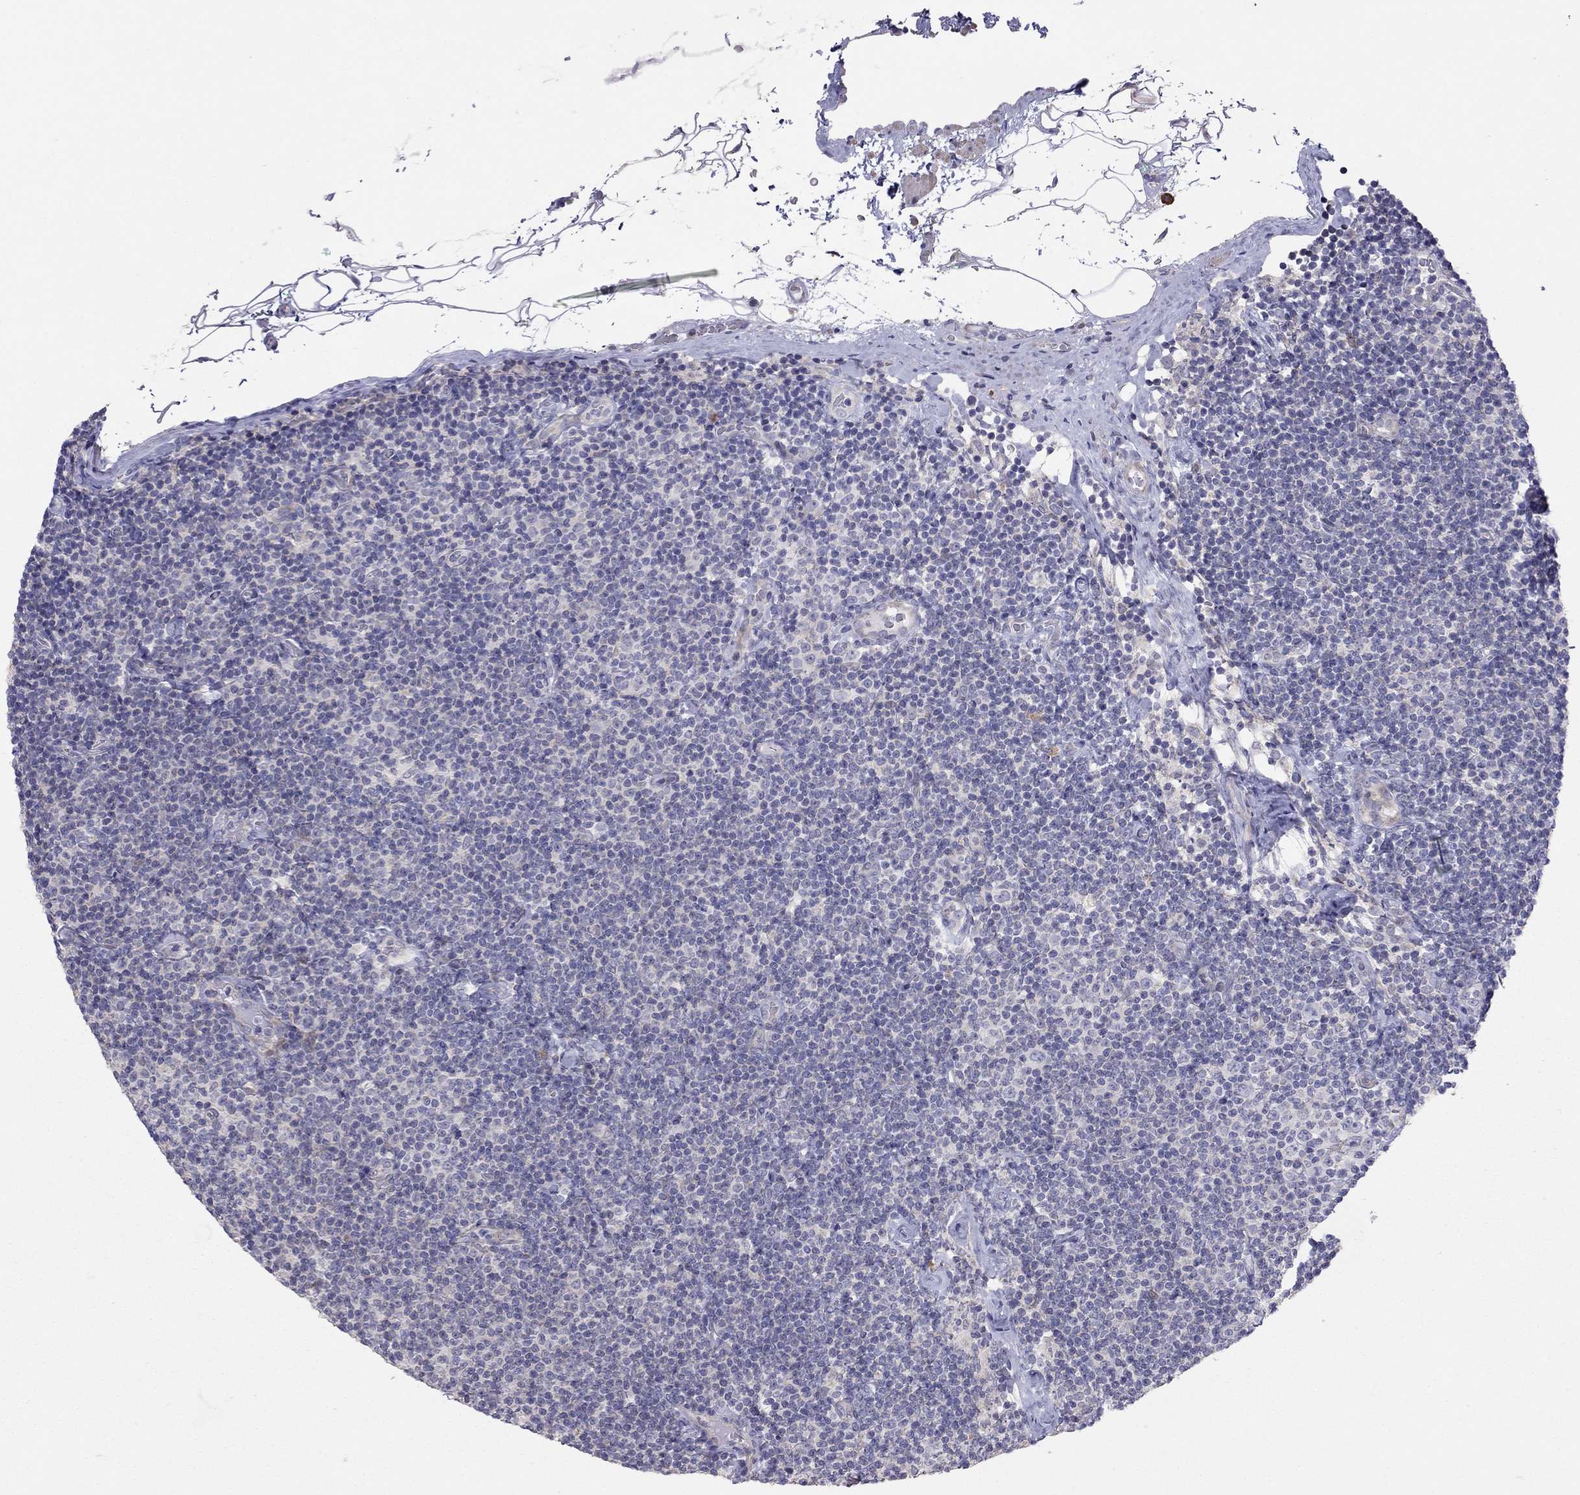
{"staining": {"intensity": "negative", "quantity": "none", "location": "none"}, "tissue": "lymphoma", "cell_type": "Tumor cells", "image_type": "cancer", "snomed": [{"axis": "morphology", "description": "Malignant lymphoma, non-Hodgkin's type, Low grade"}, {"axis": "topography", "description": "Lymph node"}], "caption": "An IHC photomicrograph of lymphoma is shown. There is no staining in tumor cells of lymphoma.", "gene": "SYTL2", "patient": {"sex": "male", "age": 81}}